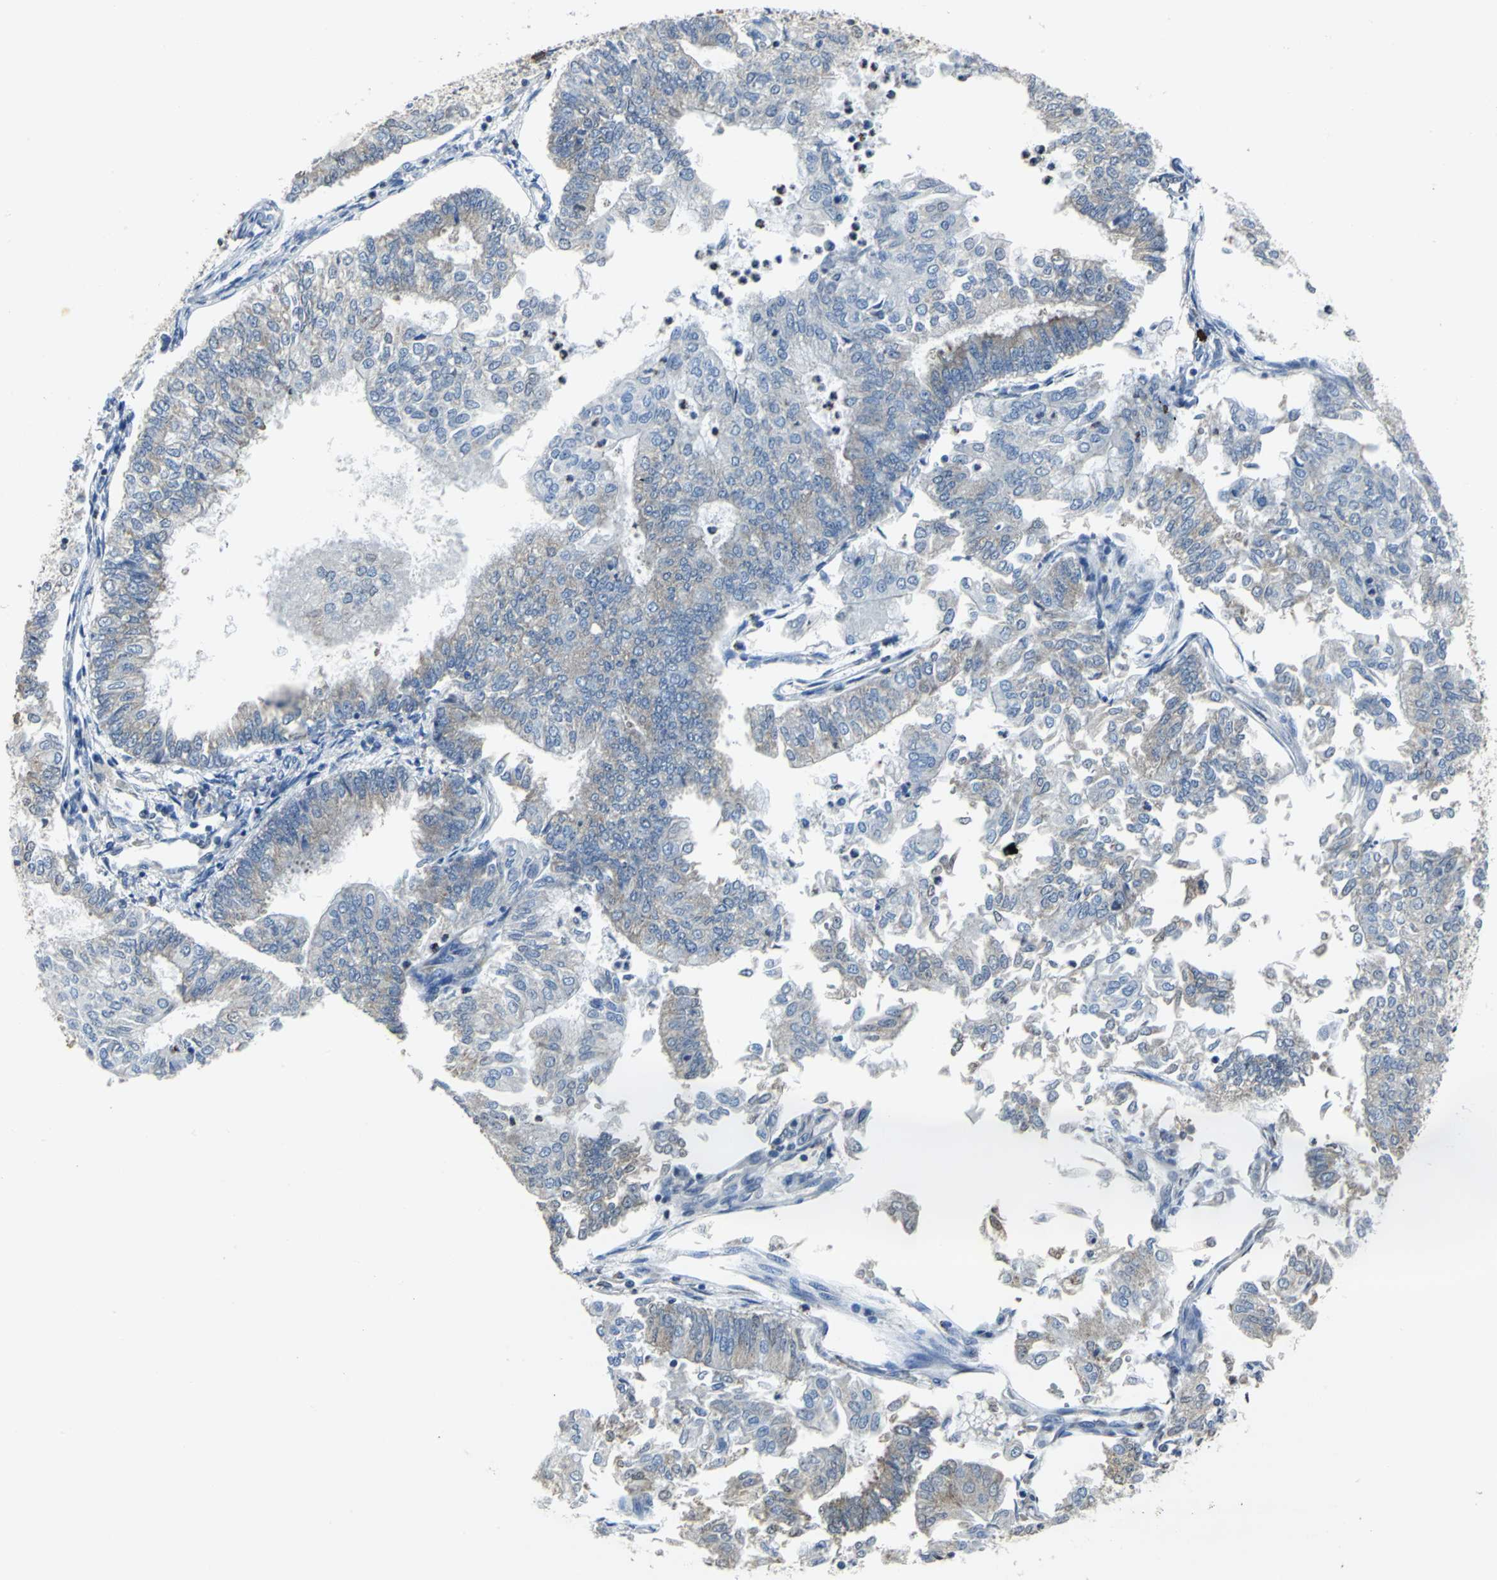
{"staining": {"intensity": "weak", "quantity": "<25%", "location": "cytoplasmic/membranous"}, "tissue": "endometrial cancer", "cell_type": "Tumor cells", "image_type": "cancer", "snomed": [{"axis": "morphology", "description": "Adenocarcinoma, NOS"}, {"axis": "topography", "description": "Endometrium"}], "caption": "The photomicrograph shows no staining of tumor cells in endometrial cancer (adenocarcinoma).", "gene": "EIF5A", "patient": {"sex": "female", "age": 59}}